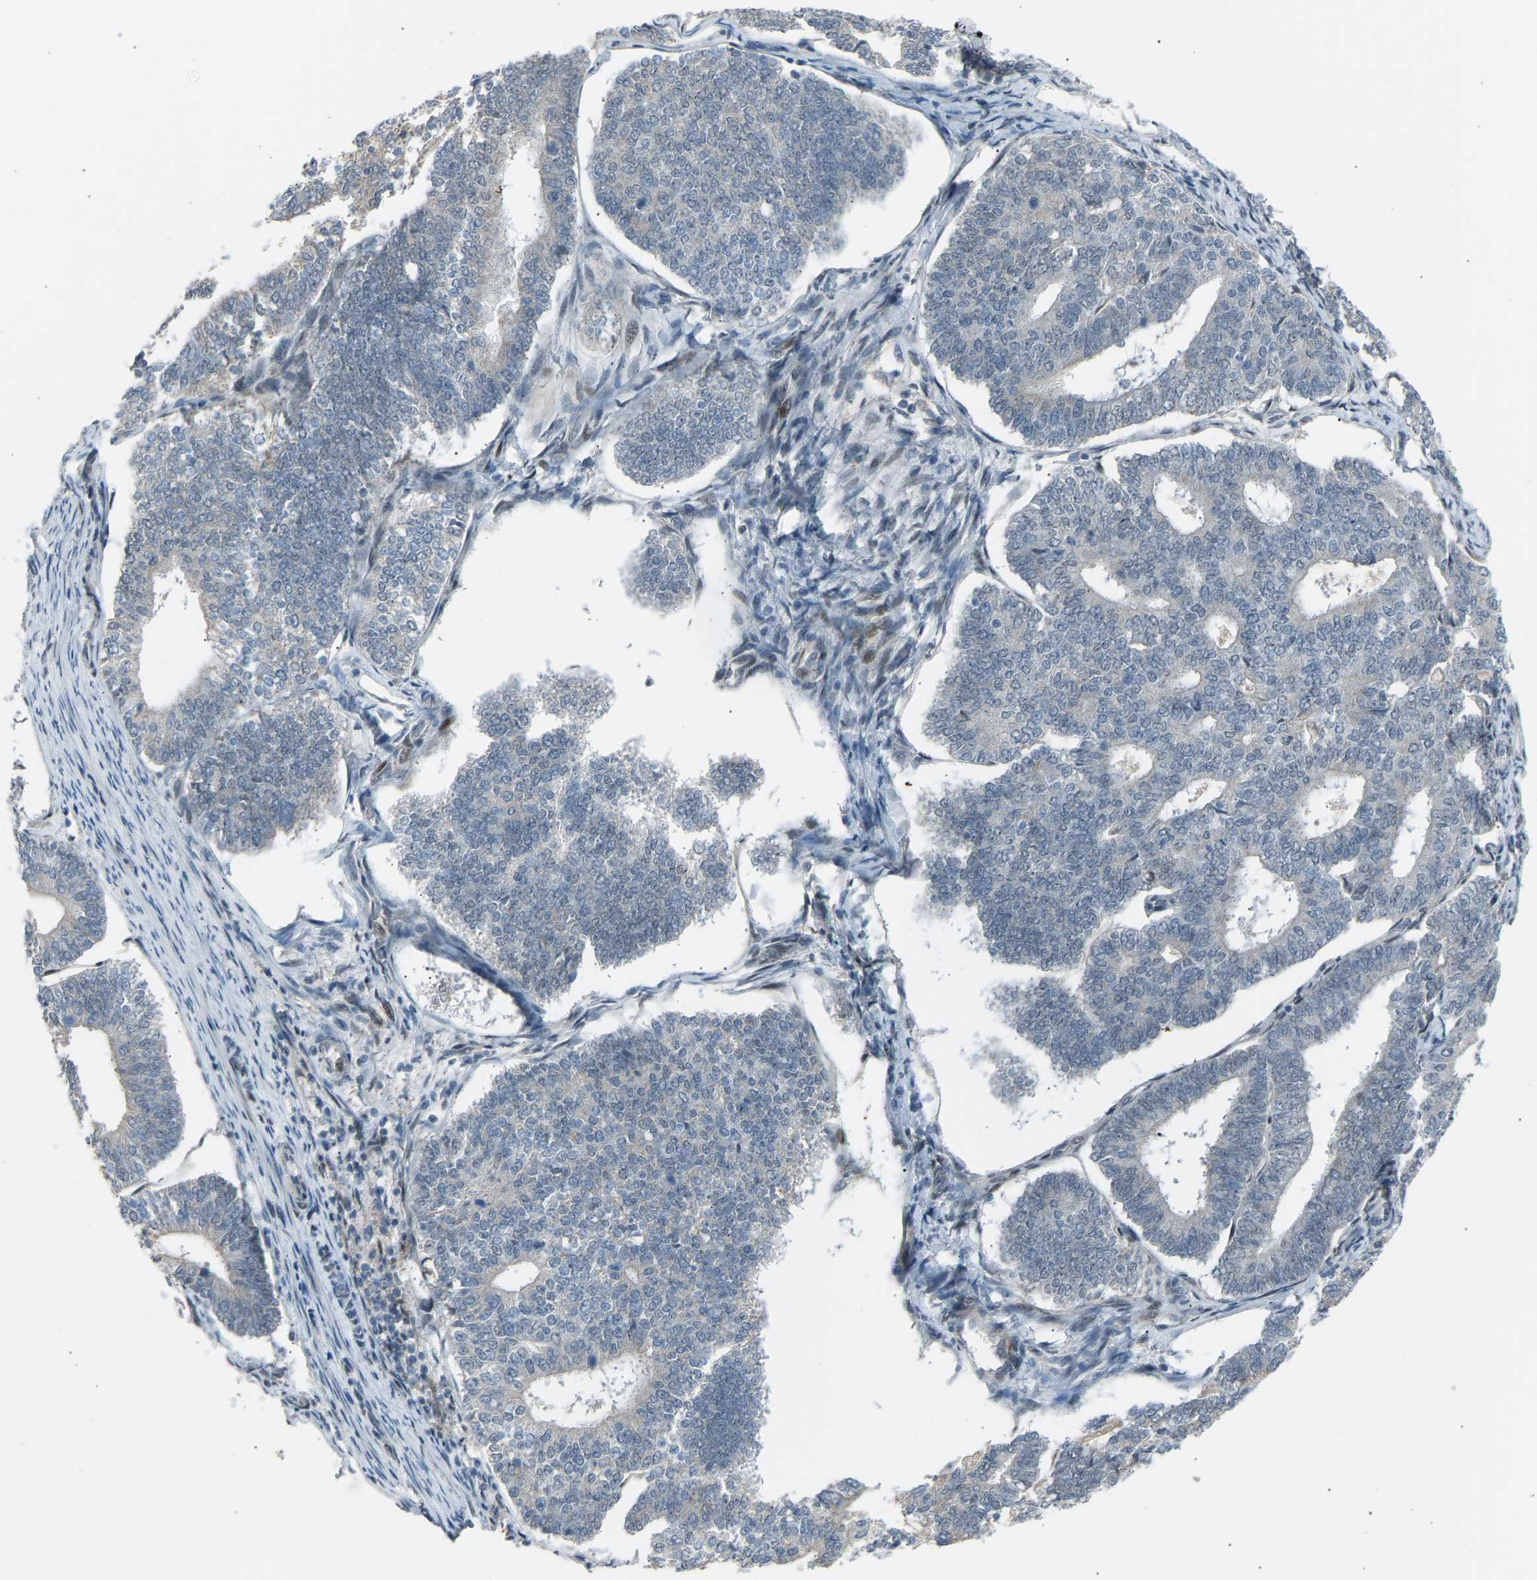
{"staining": {"intensity": "negative", "quantity": "none", "location": "none"}, "tissue": "endometrial cancer", "cell_type": "Tumor cells", "image_type": "cancer", "snomed": [{"axis": "morphology", "description": "Adenocarcinoma, NOS"}, {"axis": "topography", "description": "Endometrium"}], "caption": "IHC photomicrograph of human endometrial adenocarcinoma stained for a protein (brown), which reveals no staining in tumor cells. (DAB IHC visualized using brightfield microscopy, high magnification).", "gene": "VPS41", "patient": {"sex": "female", "age": 70}}